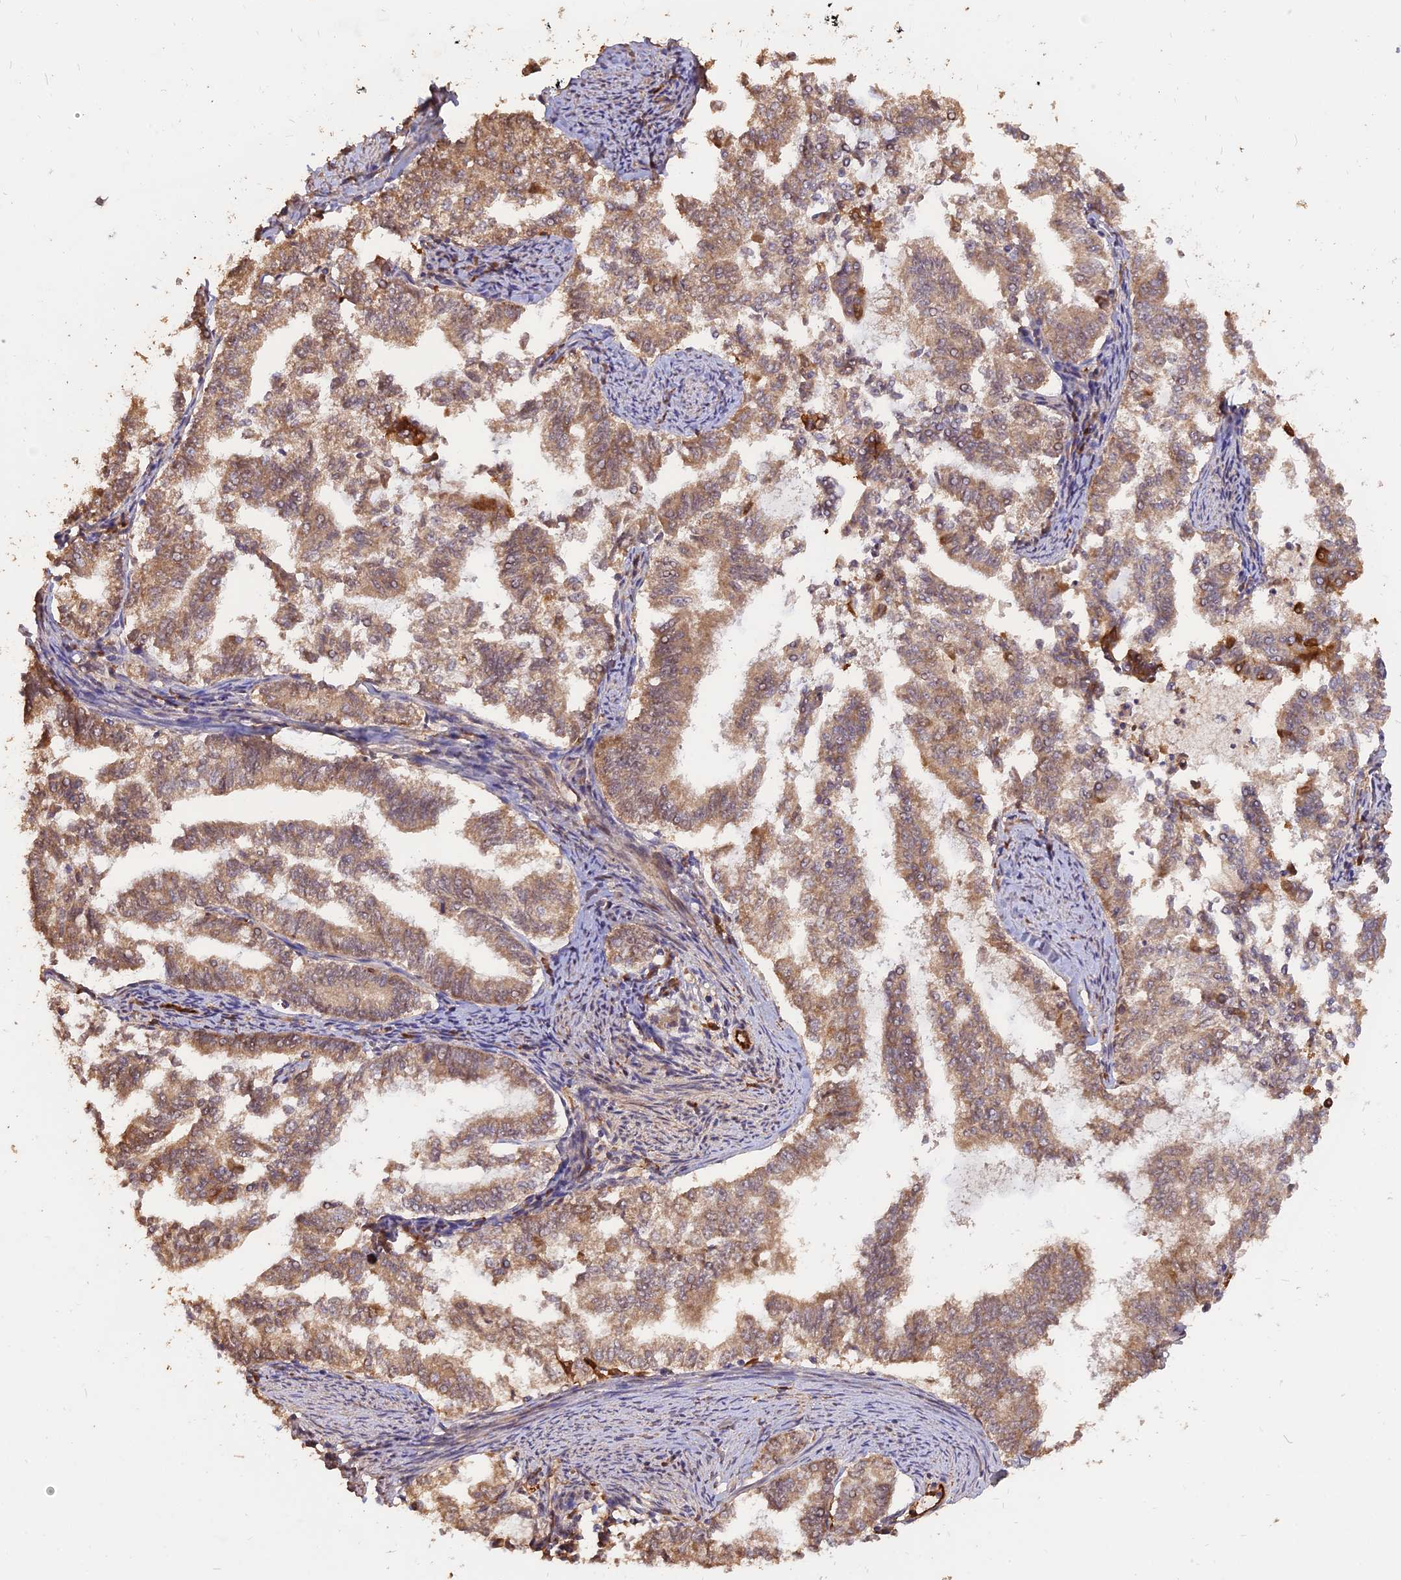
{"staining": {"intensity": "moderate", "quantity": ">75%", "location": "cytoplasmic/membranous"}, "tissue": "endometrial cancer", "cell_type": "Tumor cells", "image_type": "cancer", "snomed": [{"axis": "morphology", "description": "Adenocarcinoma, NOS"}, {"axis": "topography", "description": "Endometrium"}], "caption": "Protein expression analysis of endometrial cancer (adenocarcinoma) exhibits moderate cytoplasmic/membranous positivity in approximately >75% of tumor cells.", "gene": "SAC3D1", "patient": {"sex": "female", "age": 79}}